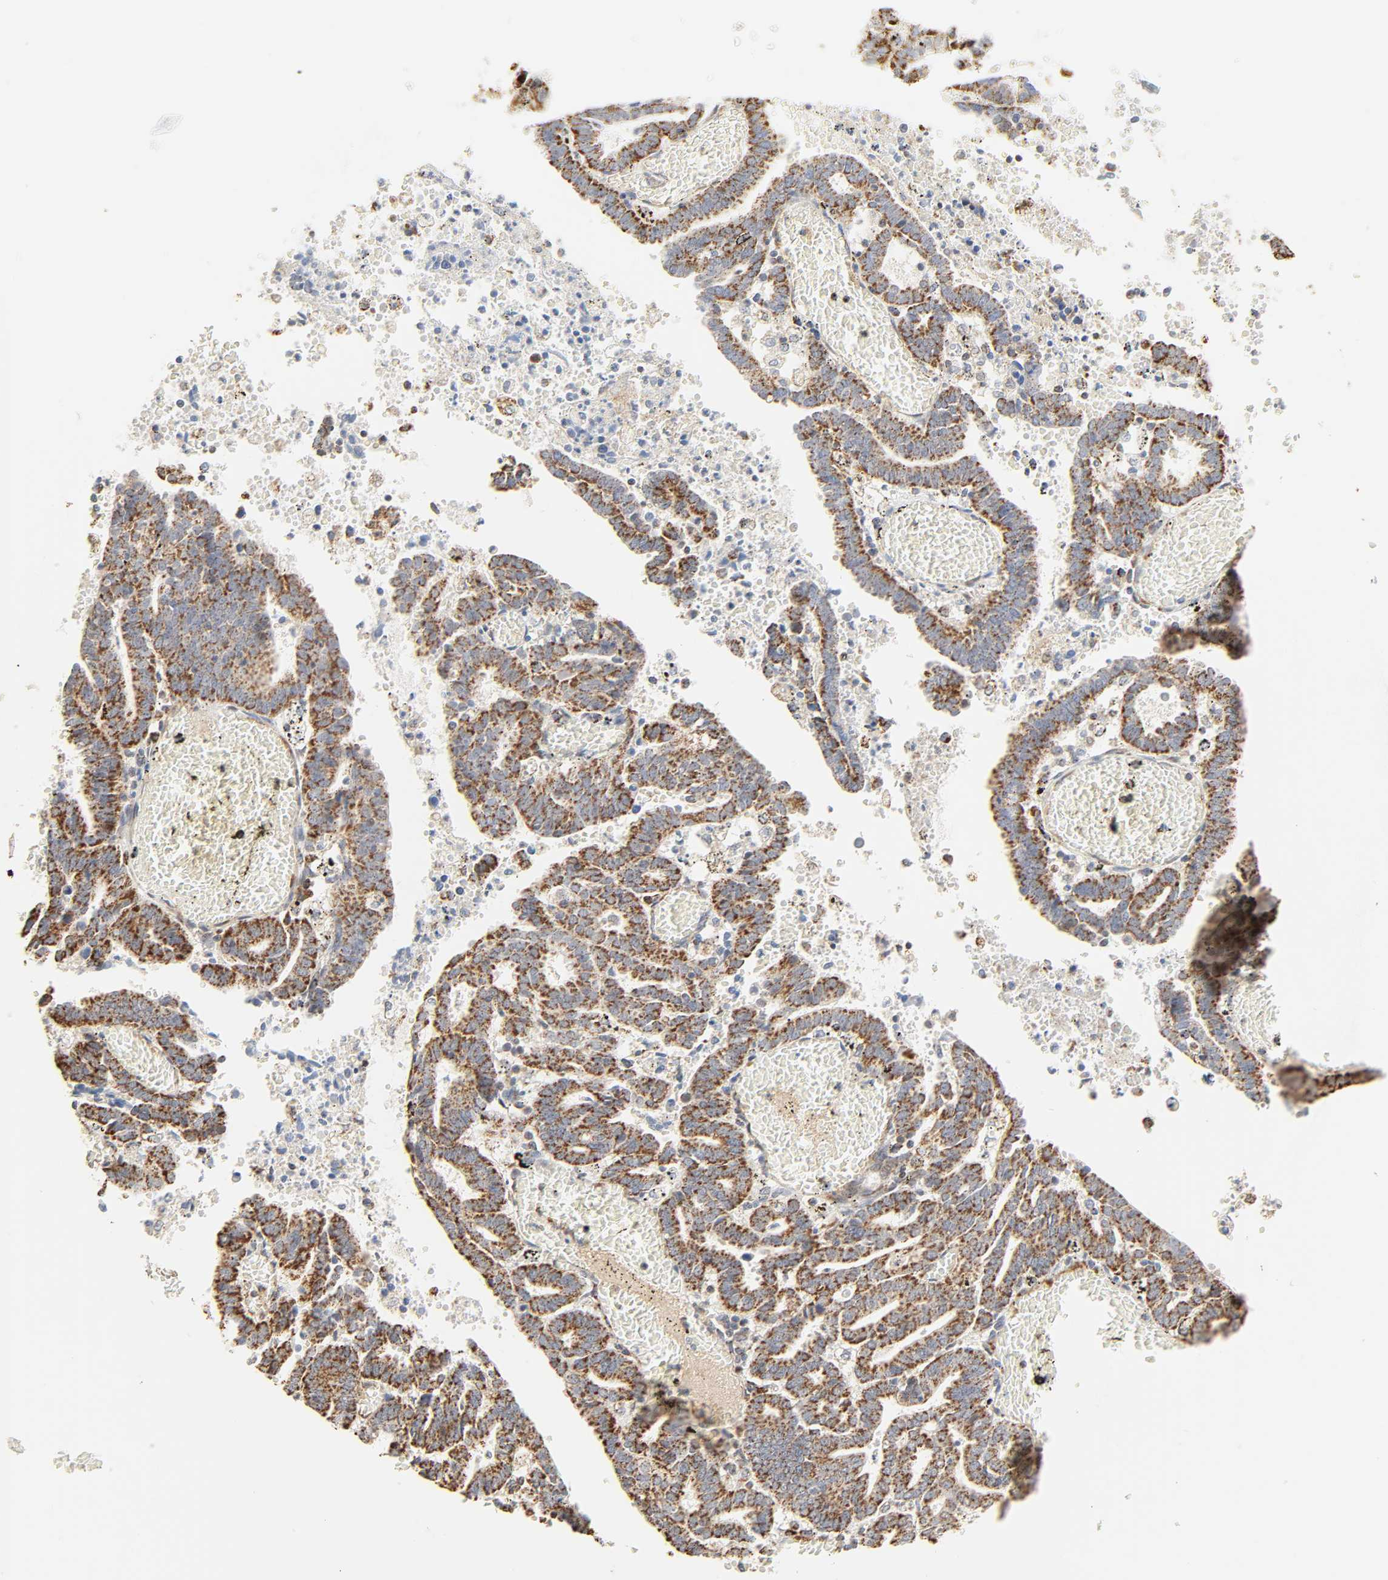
{"staining": {"intensity": "strong", "quantity": ">75%", "location": "cytoplasmic/membranous"}, "tissue": "endometrial cancer", "cell_type": "Tumor cells", "image_type": "cancer", "snomed": [{"axis": "morphology", "description": "Adenocarcinoma, NOS"}, {"axis": "topography", "description": "Uterus"}], "caption": "This histopathology image exhibits immunohistochemistry (IHC) staining of human adenocarcinoma (endometrial), with high strong cytoplasmic/membranous positivity in about >75% of tumor cells.", "gene": "ZMAT5", "patient": {"sex": "female", "age": 83}}